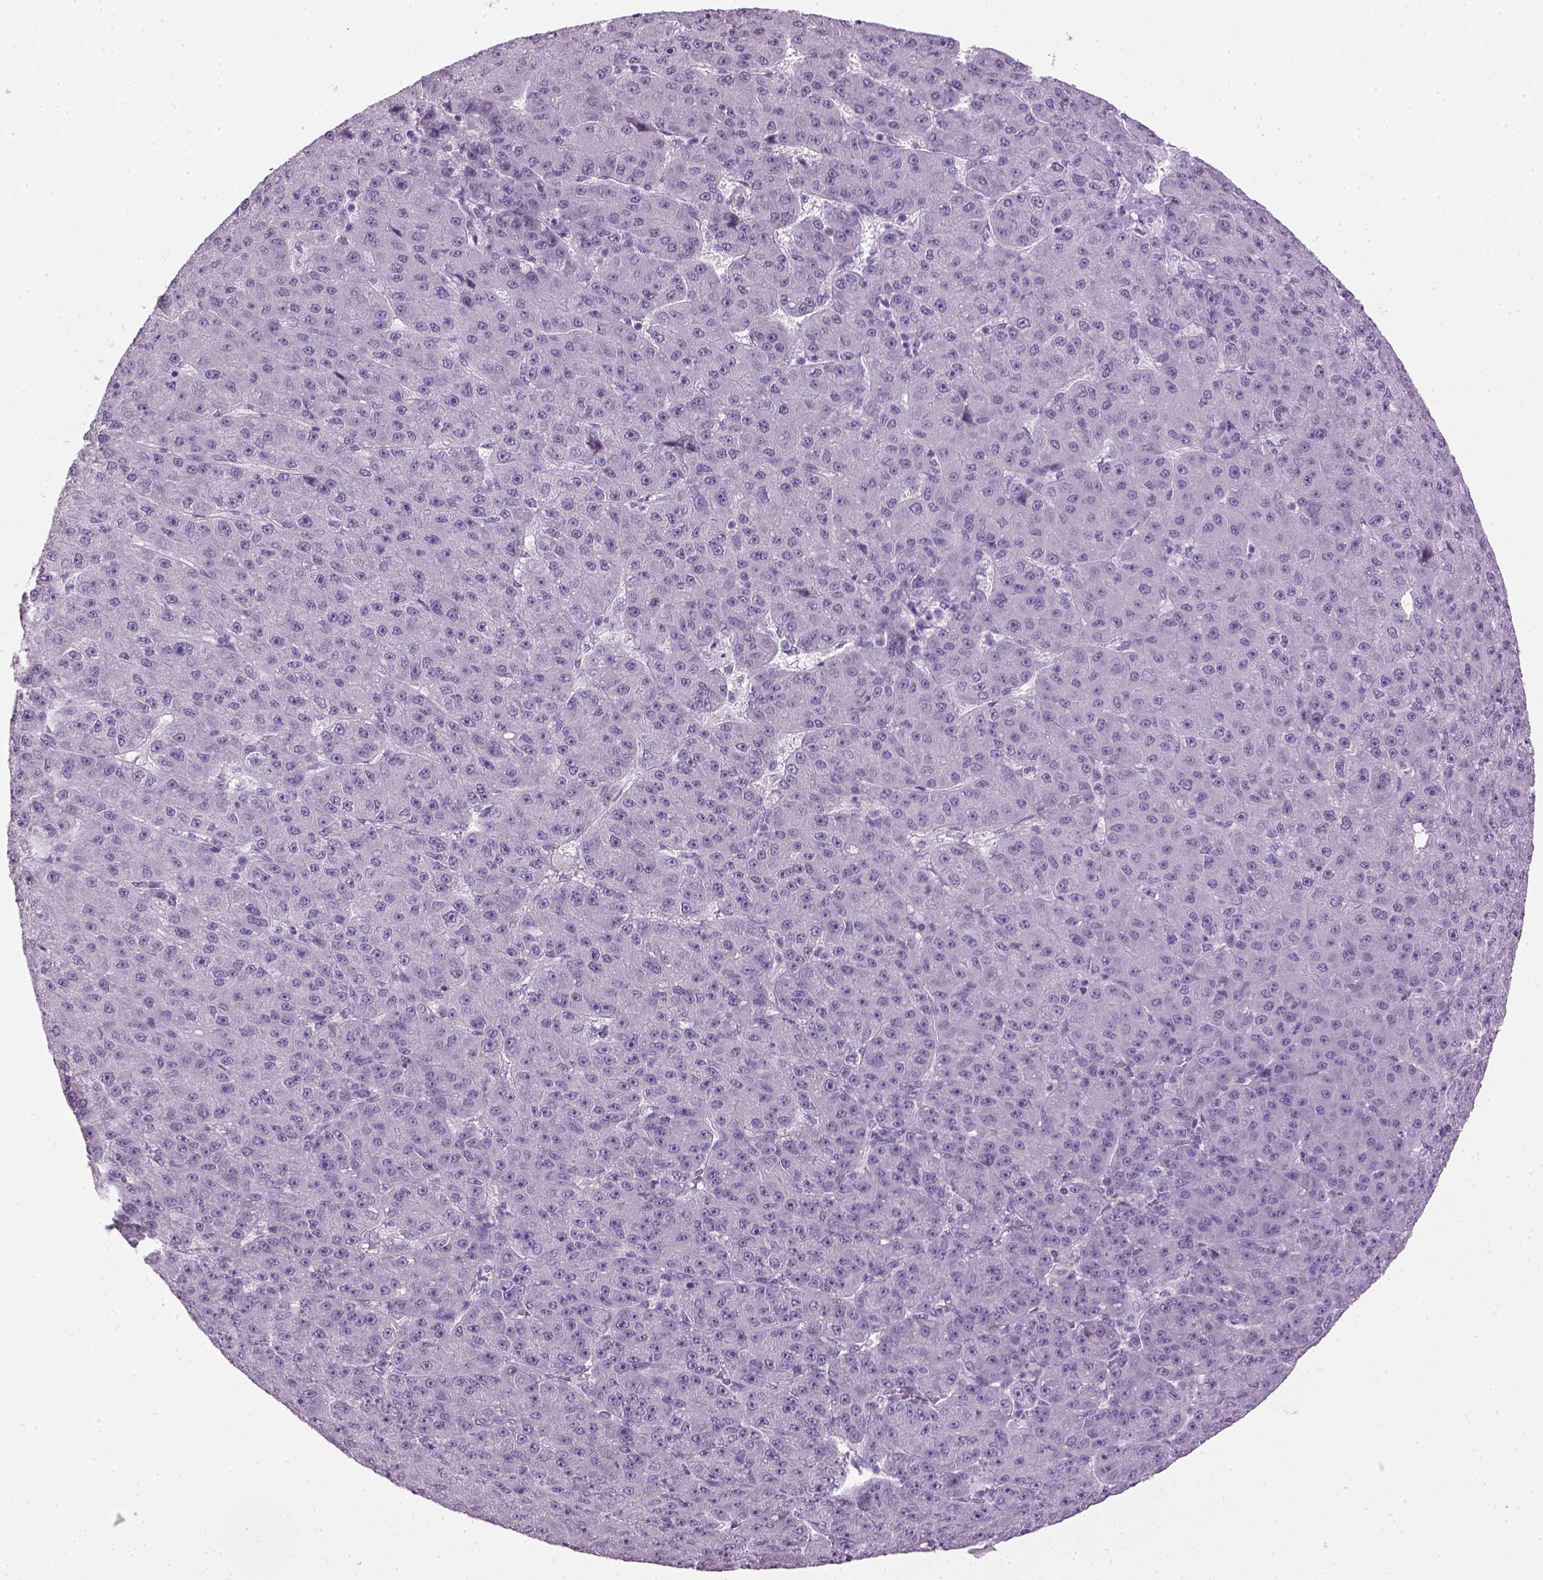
{"staining": {"intensity": "negative", "quantity": "none", "location": "none"}, "tissue": "liver cancer", "cell_type": "Tumor cells", "image_type": "cancer", "snomed": [{"axis": "morphology", "description": "Carcinoma, Hepatocellular, NOS"}, {"axis": "topography", "description": "Liver"}], "caption": "Immunohistochemistry photomicrograph of human hepatocellular carcinoma (liver) stained for a protein (brown), which shows no positivity in tumor cells.", "gene": "GABRB2", "patient": {"sex": "male", "age": 67}}